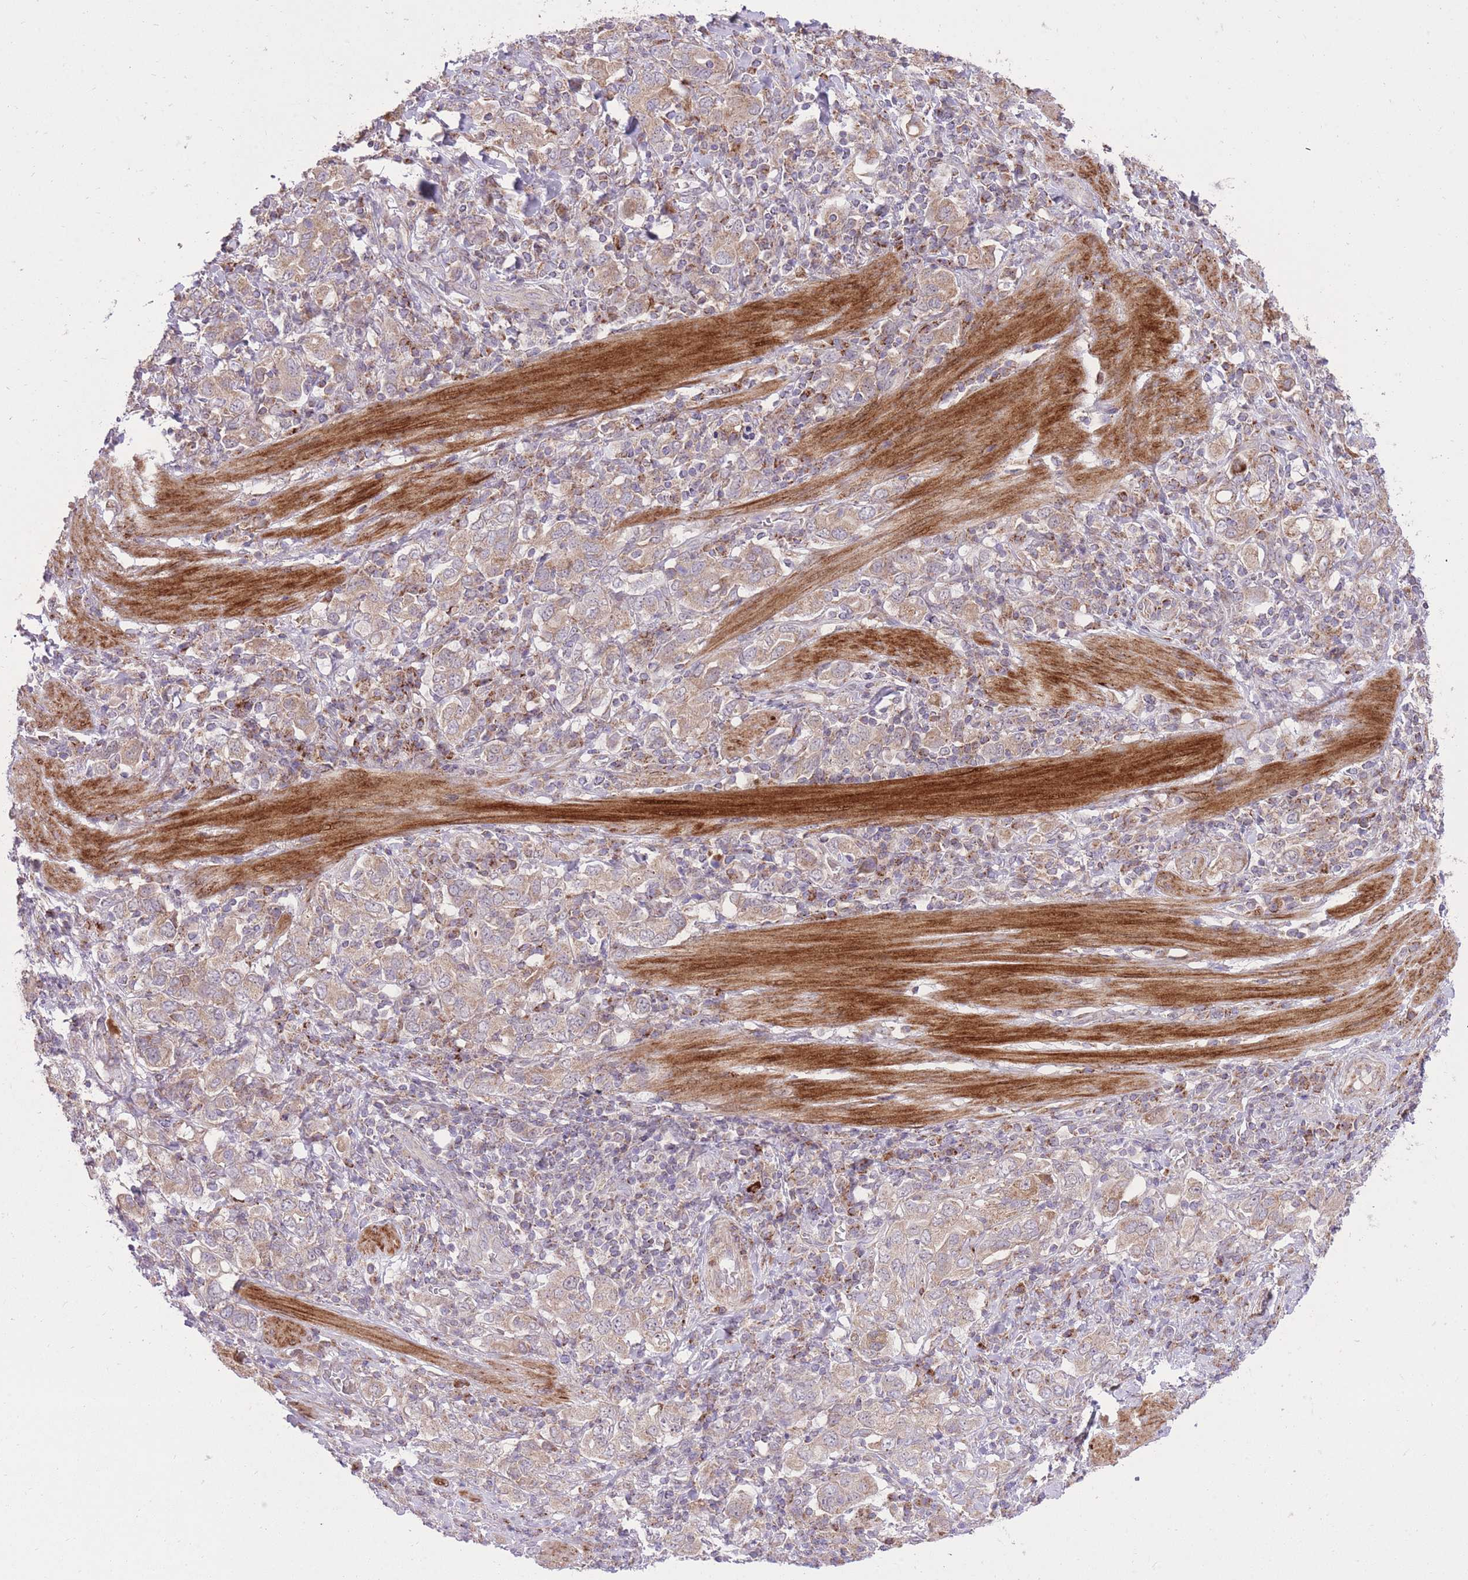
{"staining": {"intensity": "weak", "quantity": ">75%", "location": "cytoplasmic/membranous"}, "tissue": "stomach cancer", "cell_type": "Tumor cells", "image_type": "cancer", "snomed": [{"axis": "morphology", "description": "Adenocarcinoma, NOS"}, {"axis": "topography", "description": "Stomach, upper"}, {"axis": "topography", "description": "Stomach"}], "caption": "Stomach cancer (adenocarcinoma) was stained to show a protein in brown. There is low levels of weak cytoplasmic/membranous staining in about >75% of tumor cells.", "gene": "SLC4A4", "patient": {"sex": "male", "age": 62}}